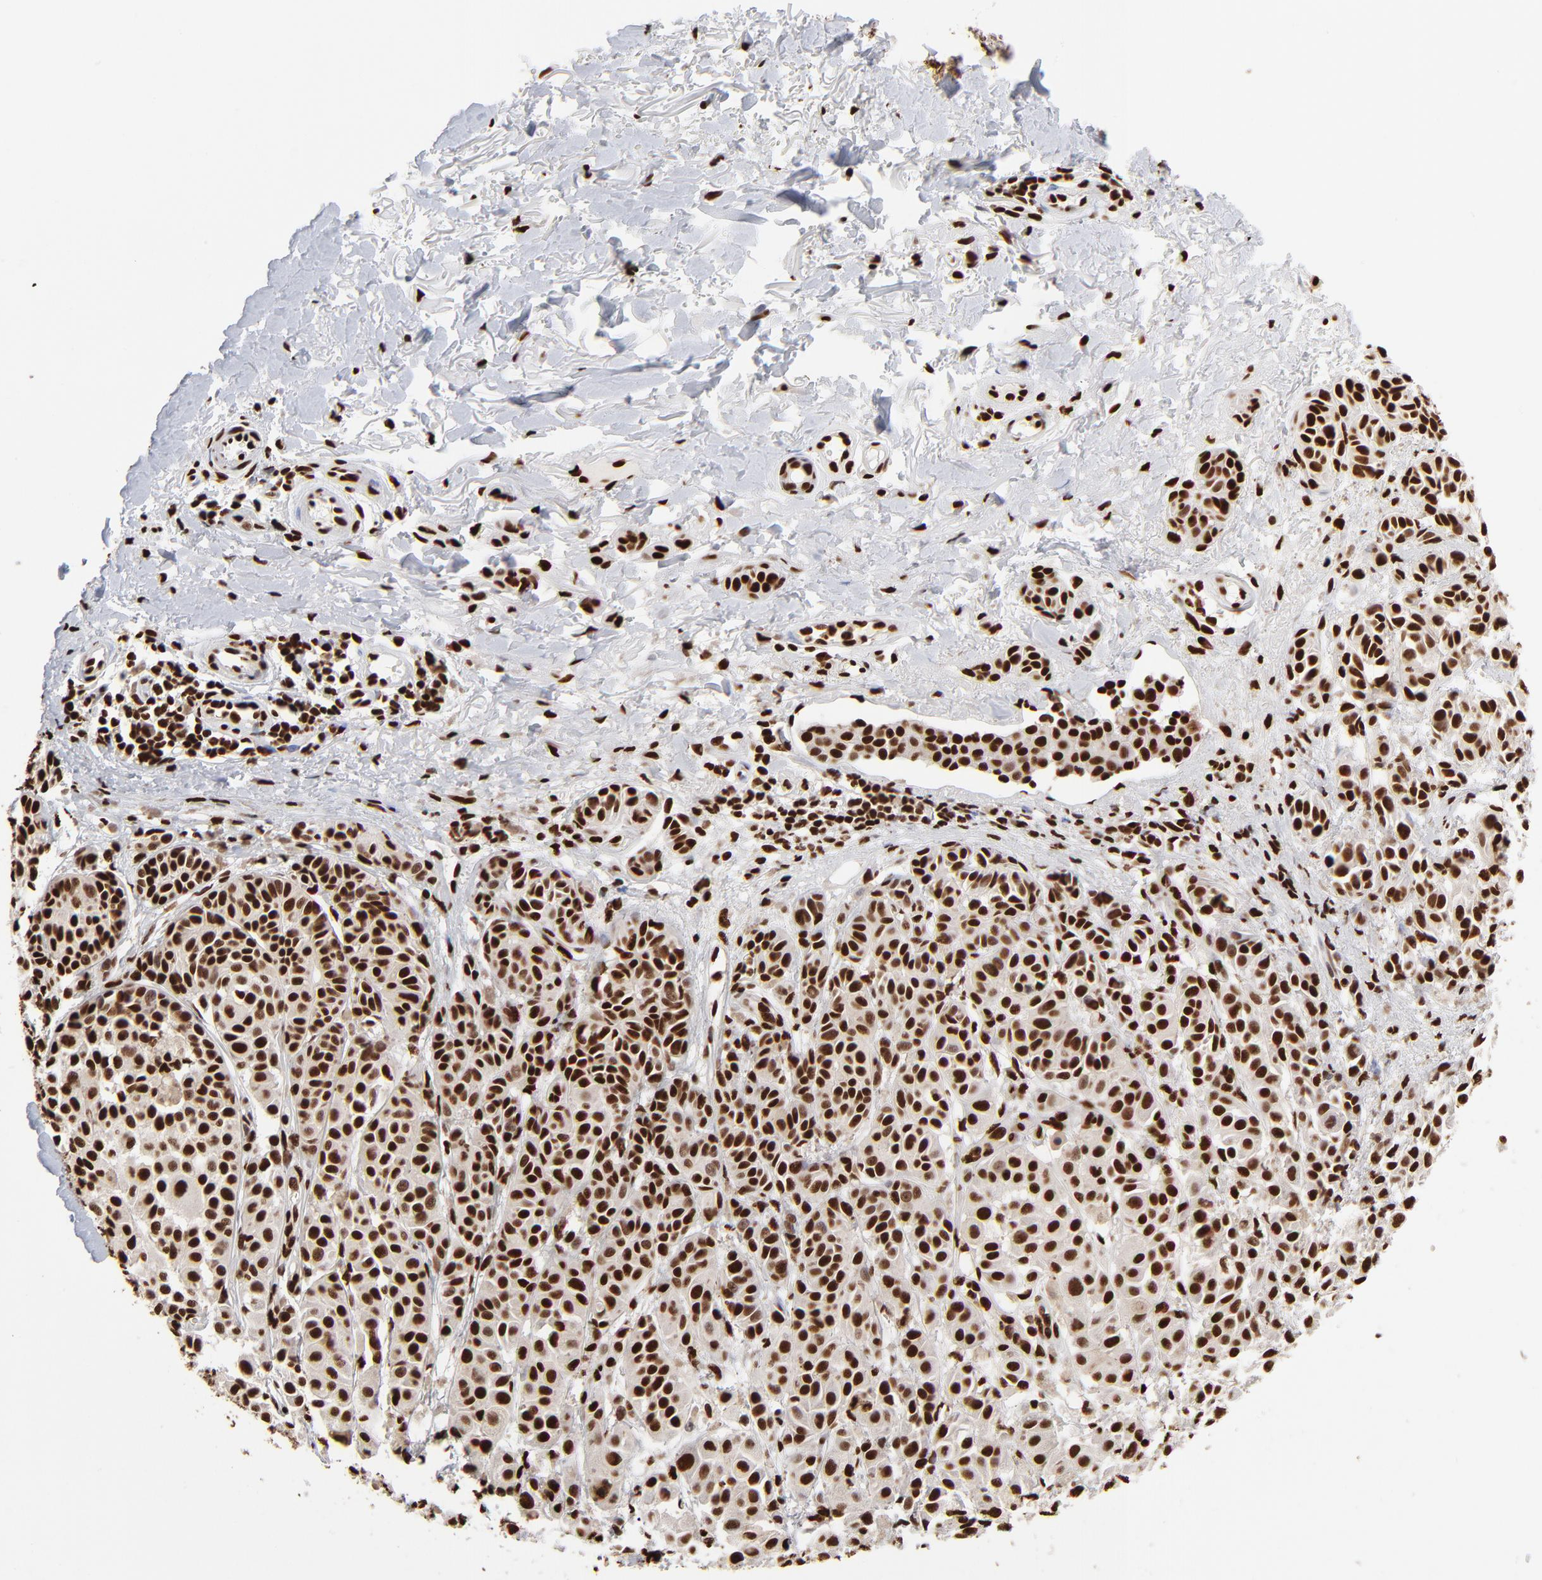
{"staining": {"intensity": "strong", "quantity": ">75%", "location": "nuclear"}, "tissue": "melanoma", "cell_type": "Tumor cells", "image_type": "cancer", "snomed": [{"axis": "morphology", "description": "Malignant melanoma, NOS"}, {"axis": "topography", "description": "Skin"}], "caption": "High-power microscopy captured an immunohistochemistry photomicrograph of melanoma, revealing strong nuclear staining in about >75% of tumor cells. (DAB IHC with brightfield microscopy, high magnification).", "gene": "ZNF544", "patient": {"sex": "male", "age": 76}}